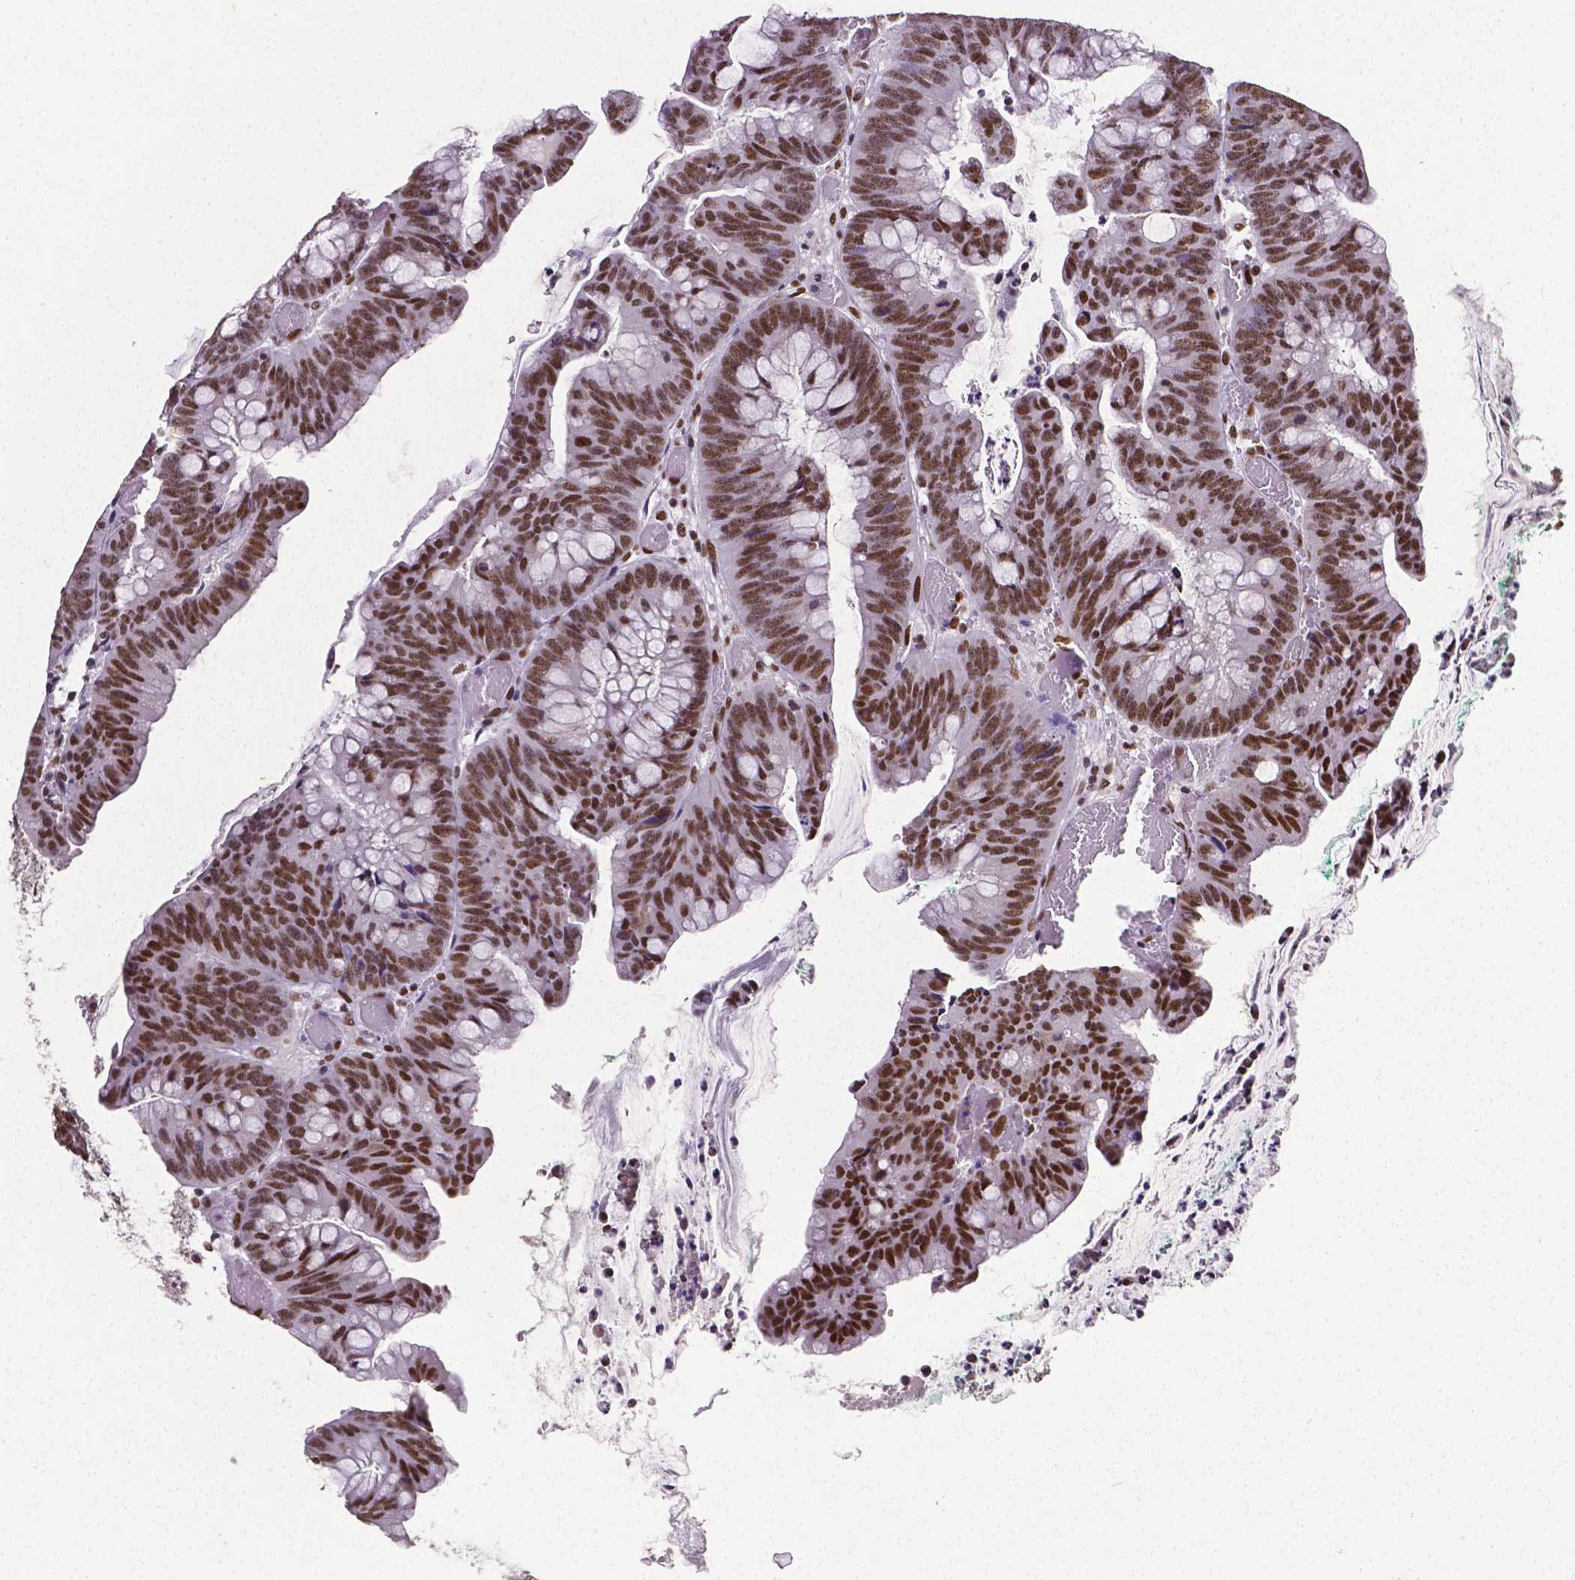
{"staining": {"intensity": "strong", "quantity": ">75%", "location": "nuclear"}, "tissue": "colorectal cancer", "cell_type": "Tumor cells", "image_type": "cancer", "snomed": [{"axis": "morphology", "description": "Adenocarcinoma, NOS"}, {"axis": "topography", "description": "Colon"}], "caption": "There is high levels of strong nuclear positivity in tumor cells of adenocarcinoma (colorectal), as demonstrated by immunohistochemical staining (brown color).", "gene": "REST", "patient": {"sex": "male", "age": 62}}